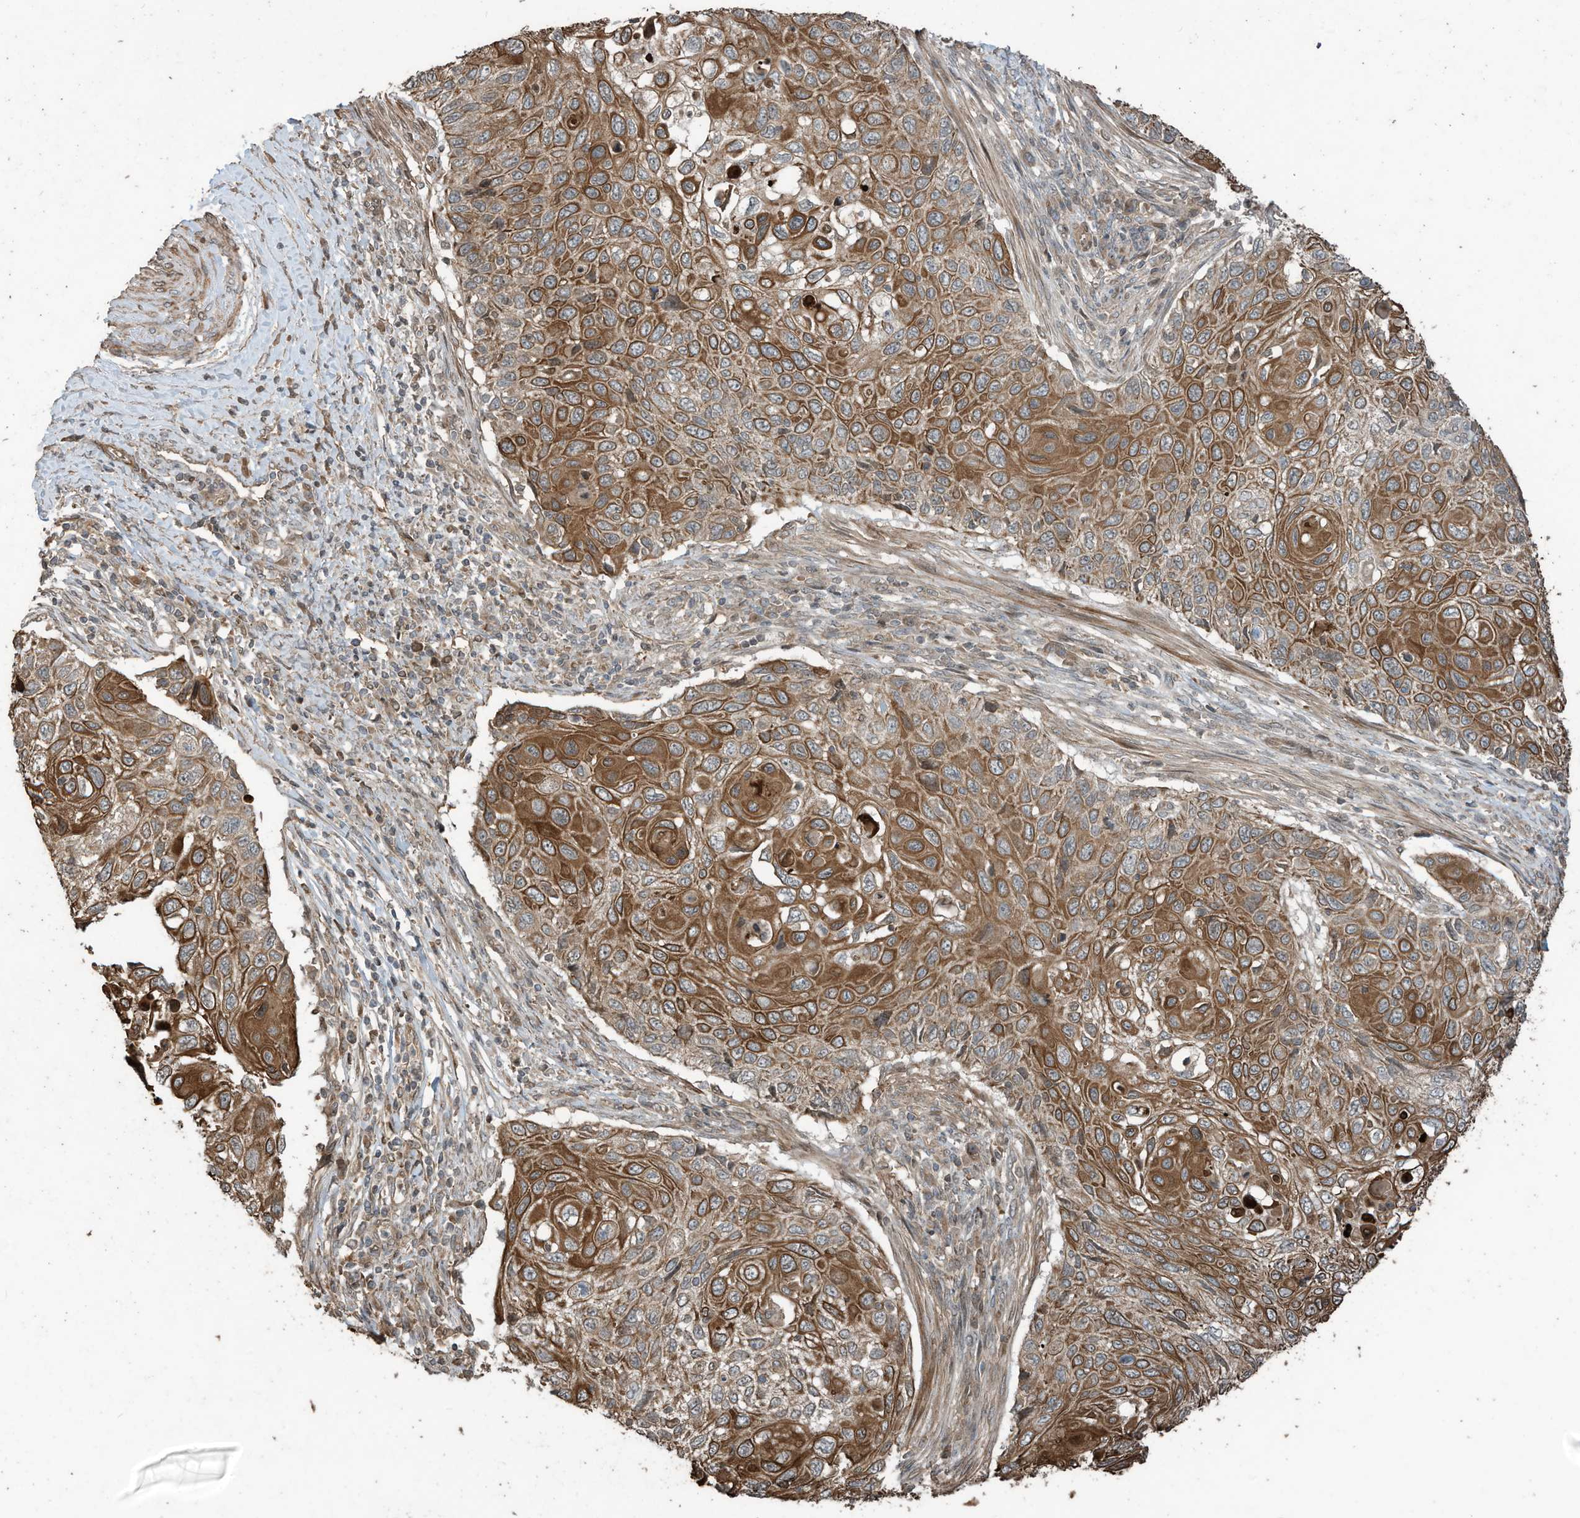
{"staining": {"intensity": "strong", "quantity": ">75%", "location": "cytoplasmic/membranous"}, "tissue": "cervical cancer", "cell_type": "Tumor cells", "image_type": "cancer", "snomed": [{"axis": "morphology", "description": "Squamous cell carcinoma, NOS"}, {"axis": "topography", "description": "Cervix"}], "caption": "A histopathology image showing strong cytoplasmic/membranous staining in approximately >75% of tumor cells in cervical cancer, as visualized by brown immunohistochemical staining.", "gene": "ZNF653", "patient": {"sex": "female", "age": 70}}